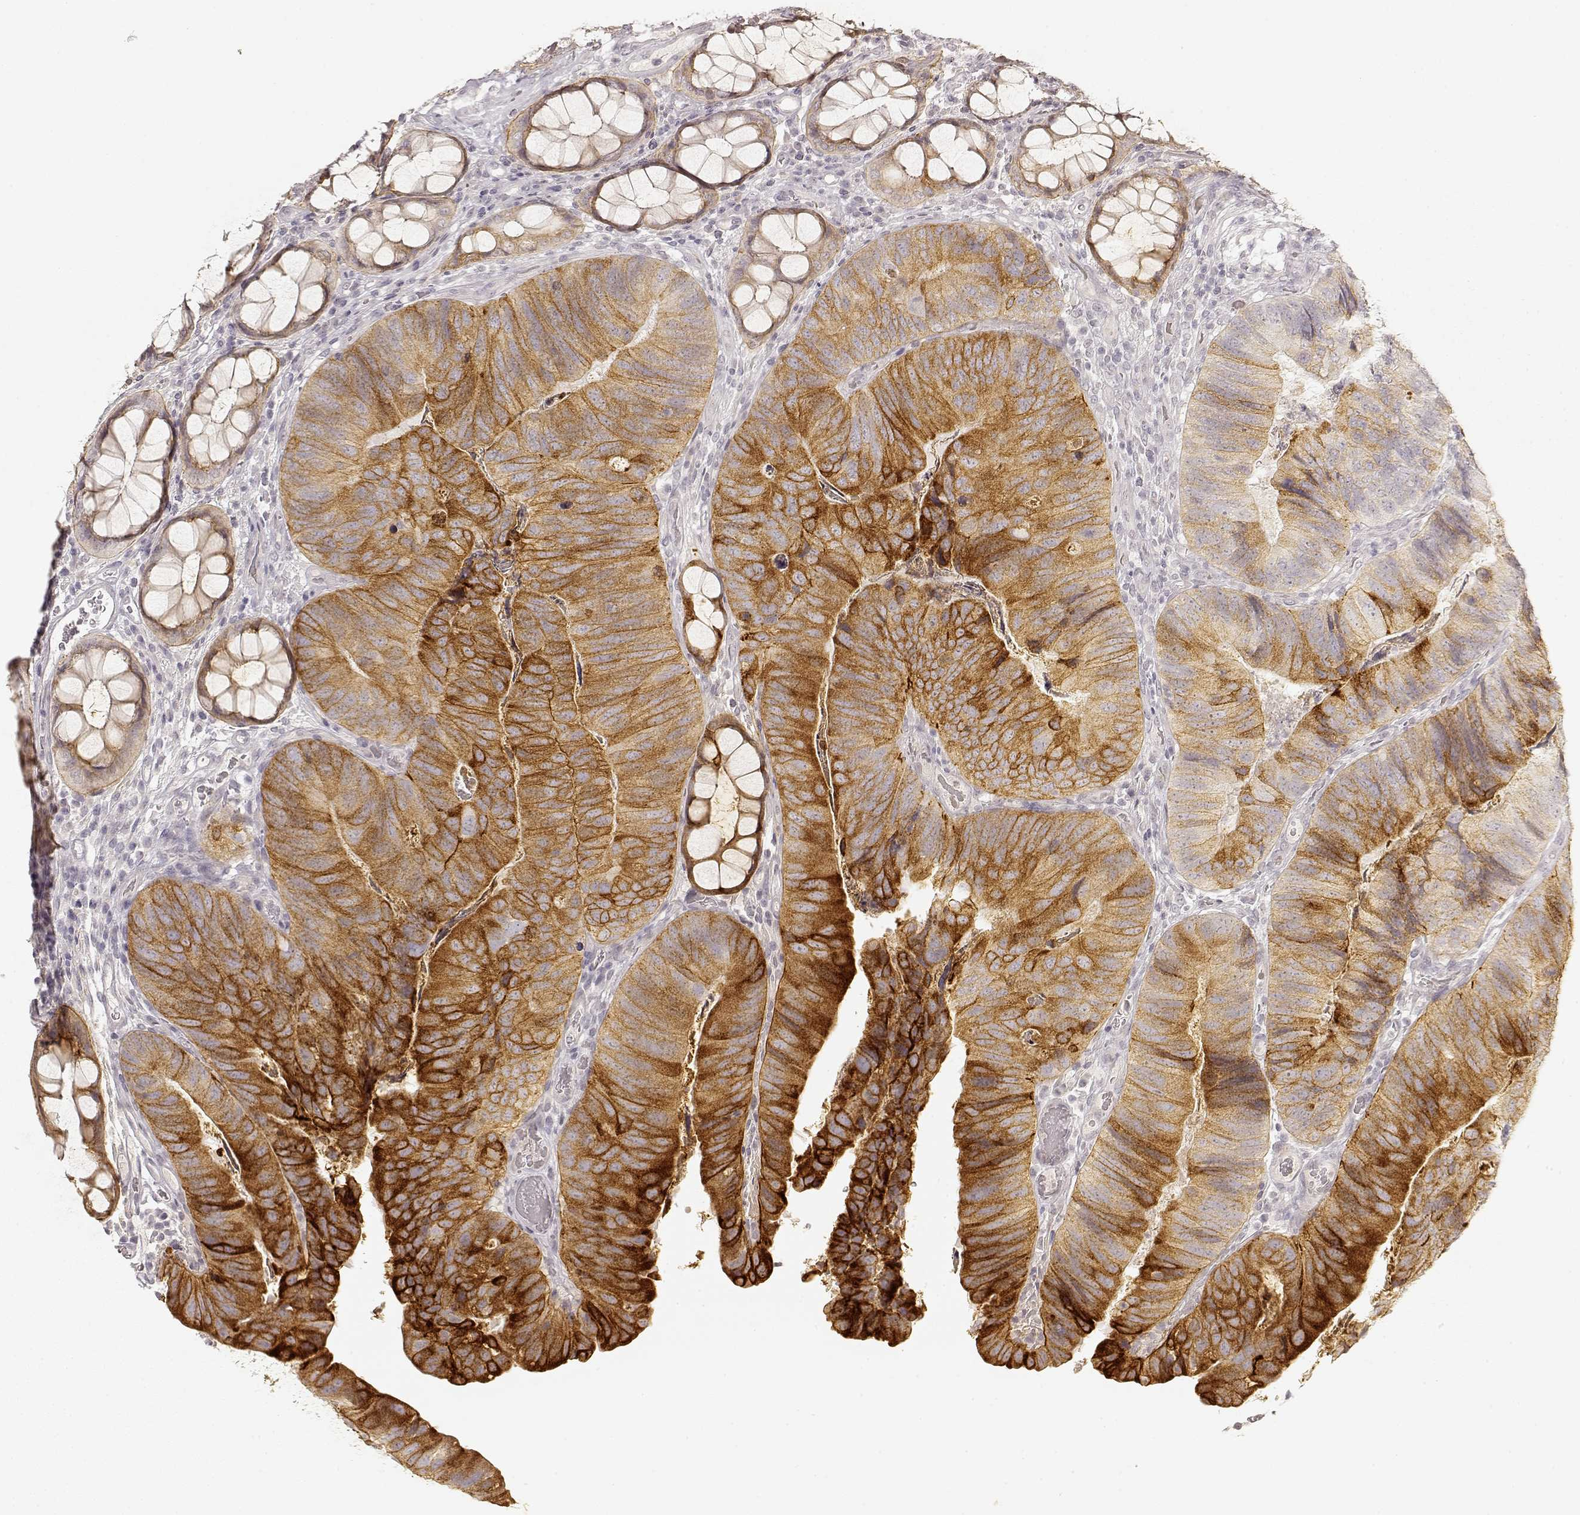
{"staining": {"intensity": "moderate", "quantity": ">75%", "location": "cytoplasmic/membranous"}, "tissue": "colorectal cancer", "cell_type": "Tumor cells", "image_type": "cancer", "snomed": [{"axis": "morphology", "description": "Adenocarcinoma, NOS"}, {"axis": "topography", "description": "Colon"}], "caption": "Protein expression analysis of colorectal adenocarcinoma demonstrates moderate cytoplasmic/membranous staining in about >75% of tumor cells.", "gene": "LAMC2", "patient": {"sex": "female", "age": 67}}